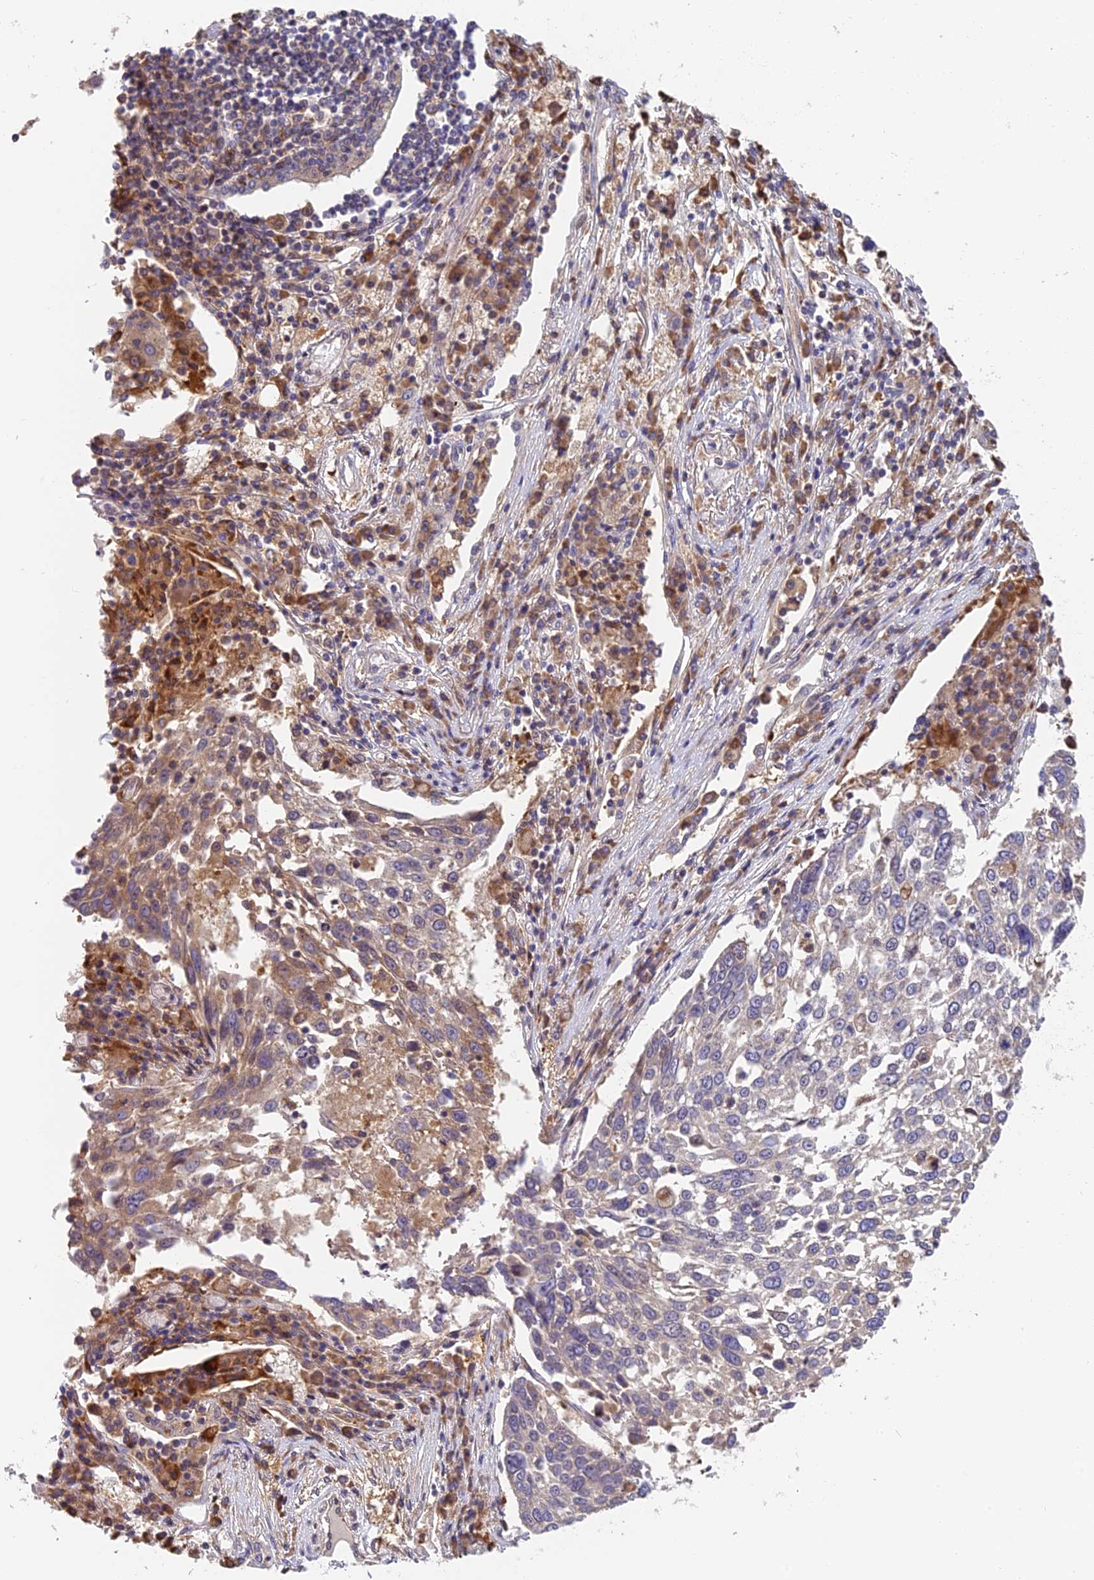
{"staining": {"intensity": "weak", "quantity": "<25%", "location": "cytoplasmic/membranous"}, "tissue": "lung cancer", "cell_type": "Tumor cells", "image_type": "cancer", "snomed": [{"axis": "morphology", "description": "Squamous cell carcinoma, NOS"}, {"axis": "topography", "description": "Lung"}], "caption": "High power microscopy image of an immunohistochemistry micrograph of lung squamous cell carcinoma, revealing no significant expression in tumor cells. The staining was performed using DAB (3,3'-diaminobenzidine) to visualize the protein expression in brown, while the nuclei were stained in blue with hematoxylin (Magnification: 20x).", "gene": "IPO5", "patient": {"sex": "male", "age": 65}}